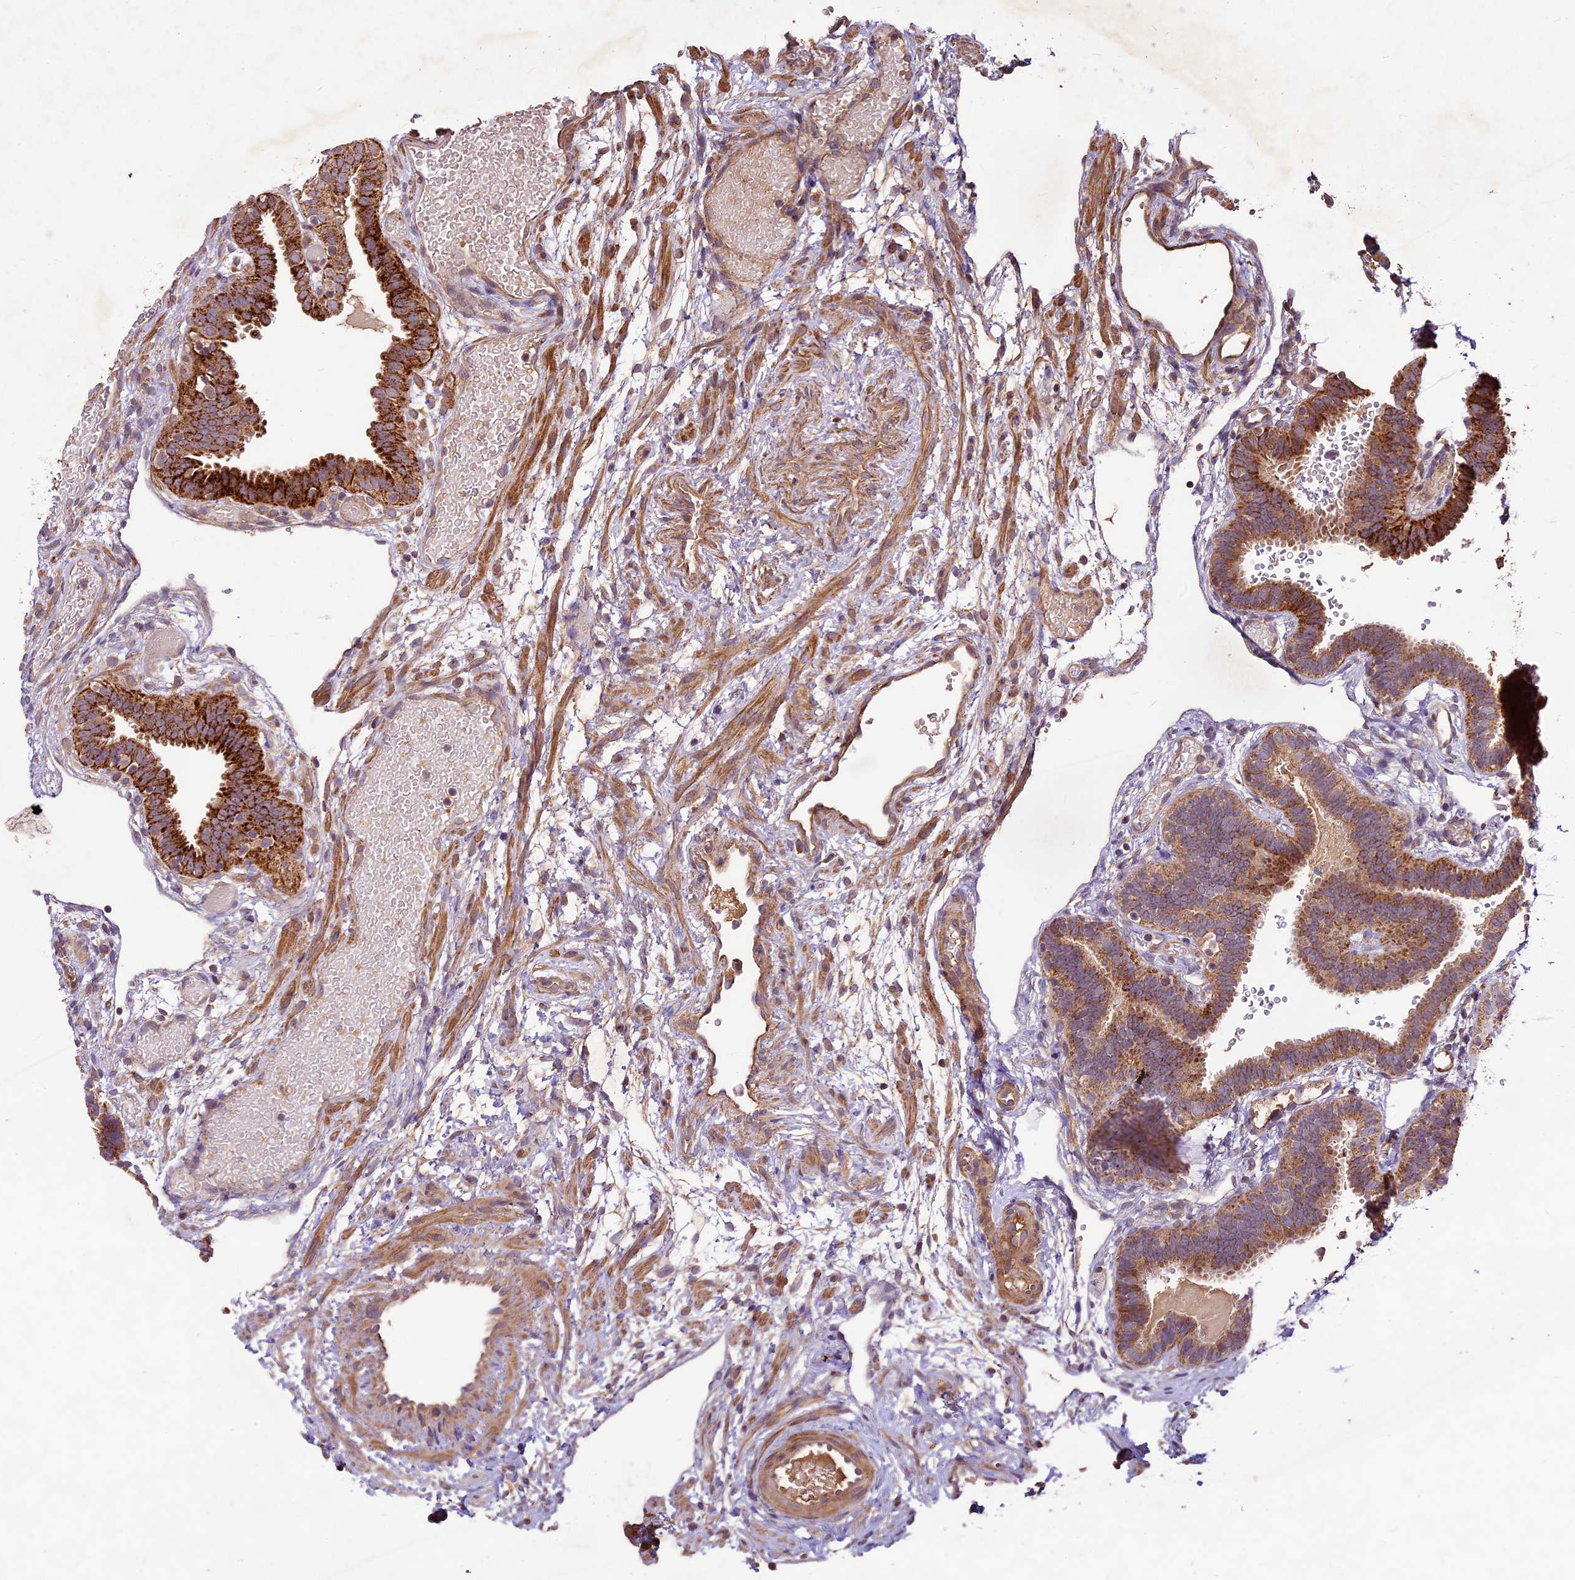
{"staining": {"intensity": "moderate", "quantity": ">75%", "location": "cytoplasmic/membranous"}, "tissue": "fallopian tube", "cell_type": "Glandular cells", "image_type": "normal", "snomed": [{"axis": "morphology", "description": "Normal tissue, NOS"}, {"axis": "topography", "description": "Fallopian tube"}], "caption": "High-magnification brightfield microscopy of unremarkable fallopian tube stained with DAB (3,3'-diaminobenzidine) (brown) and counterstained with hematoxylin (blue). glandular cells exhibit moderate cytoplasmic/membranous expression is appreciated in about>75% of cells. The protein of interest is stained brown, and the nuclei are stained in blue (DAB (3,3'-diaminobenzidine) IHC with brightfield microscopy, high magnification).", "gene": "CRLF1", "patient": {"sex": "female", "age": 37}}